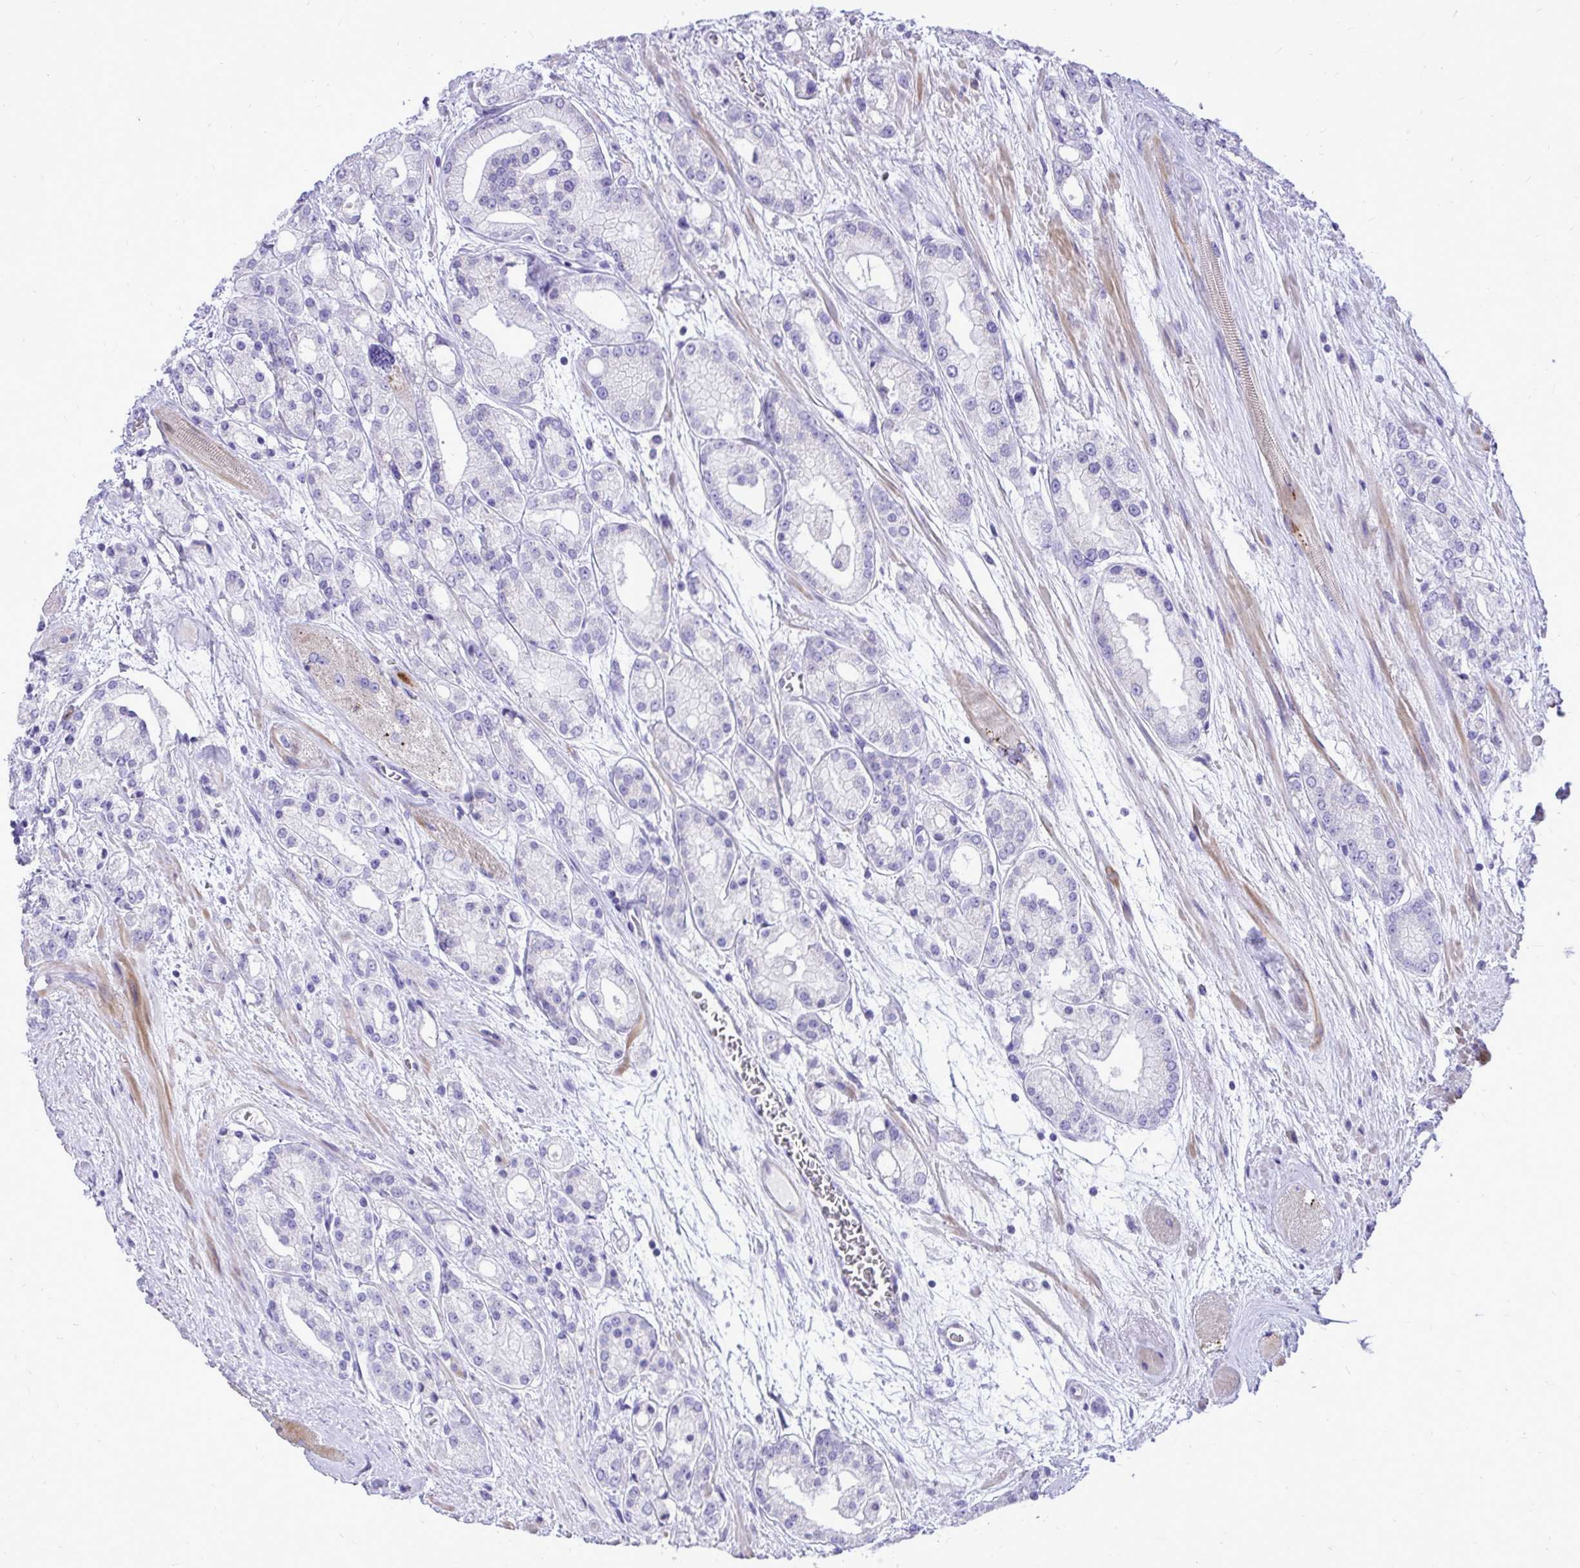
{"staining": {"intensity": "negative", "quantity": "none", "location": "none"}, "tissue": "prostate cancer", "cell_type": "Tumor cells", "image_type": "cancer", "snomed": [{"axis": "morphology", "description": "Adenocarcinoma, High grade"}, {"axis": "topography", "description": "Prostate"}], "caption": "Histopathology image shows no significant protein expression in tumor cells of prostate high-grade adenocarcinoma.", "gene": "PELI3", "patient": {"sex": "male", "age": 67}}